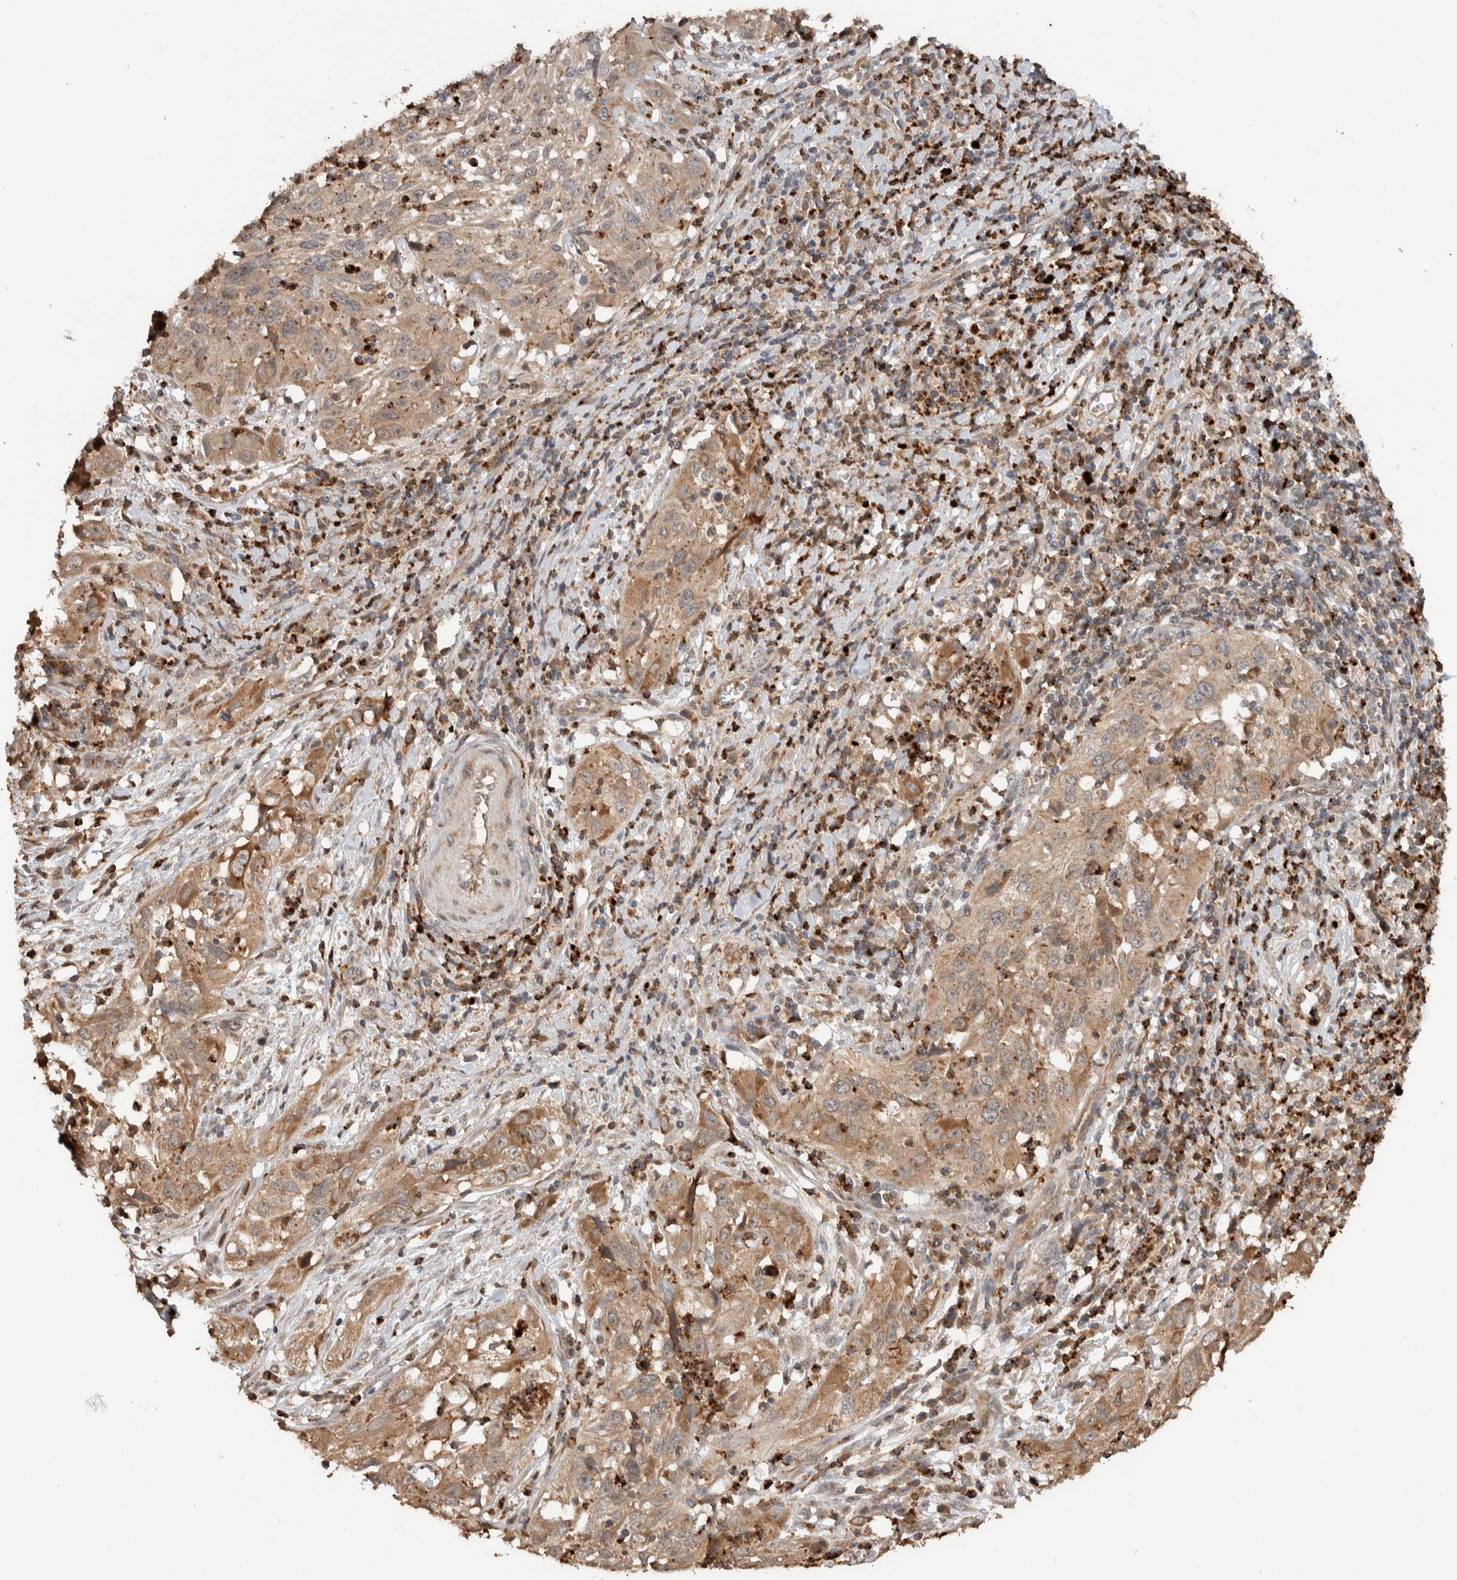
{"staining": {"intensity": "weak", "quantity": ">75%", "location": "cytoplasmic/membranous"}, "tissue": "cervical cancer", "cell_type": "Tumor cells", "image_type": "cancer", "snomed": [{"axis": "morphology", "description": "Squamous cell carcinoma, NOS"}, {"axis": "topography", "description": "Cervix"}], "caption": "Brown immunohistochemical staining in human cervical cancer displays weak cytoplasmic/membranous expression in about >75% of tumor cells.", "gene": "VPS53", "patient": {"sex": "female", "age": 32}}